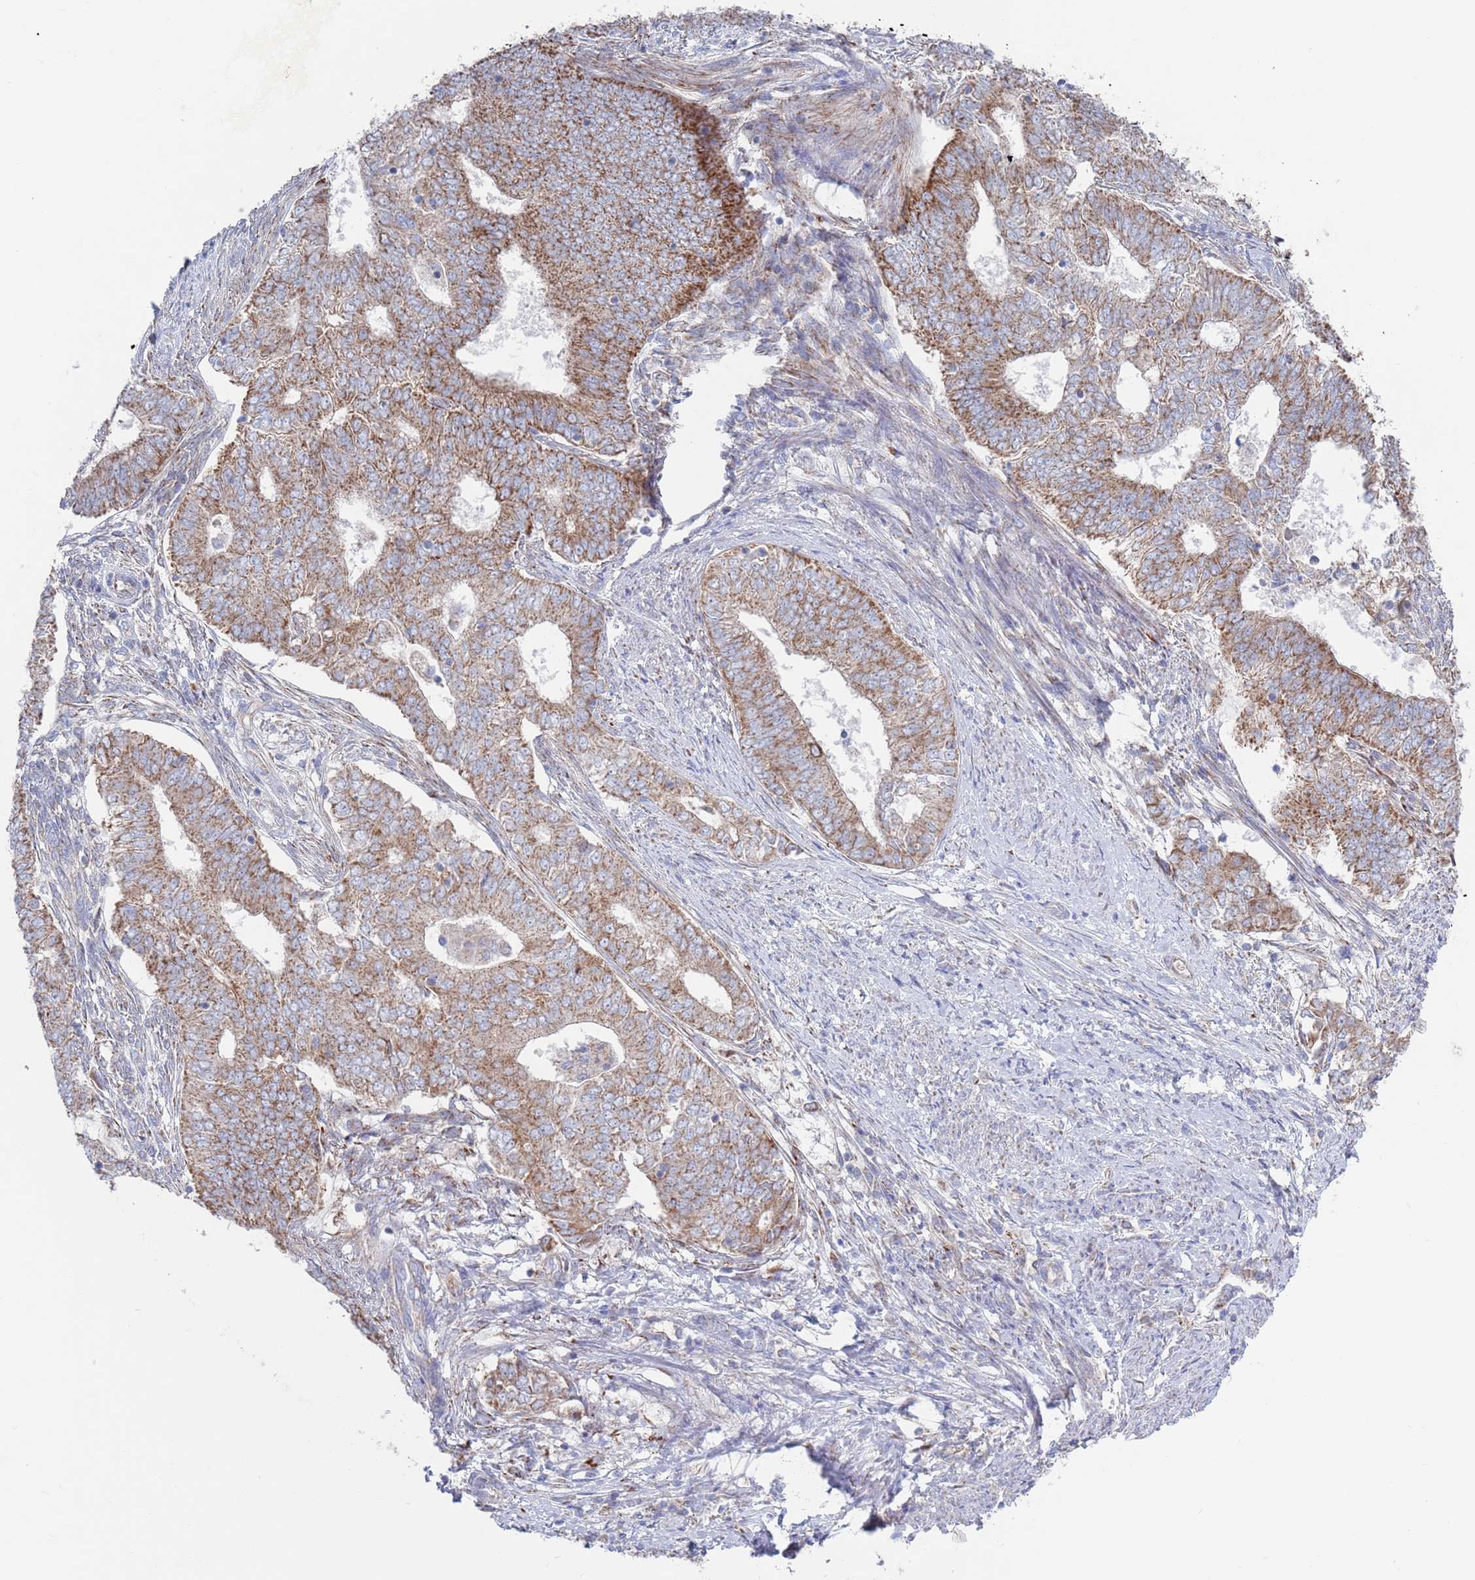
{"staining": {"intensity": "moderate", "quantity": ">75%", "location": "cytoplasmic/membranous"}, "tissue": "endometrial cancer", "cell_type": "Tumor cells", "image_type": "cancer", "snomed": [{"axis": "morphology", "description": "Adenocarcinoma, NOS"}, {"axis": "topography", "description": "Endometrium"}], "caption": "The immunohistochemical stain shows moderate cytoplasmic/membranous positivity in tumor cells of adenocarcinoma (endometrial) tissue.", "gene": "CHCHD6", "patient": {"sex": "female", "age": 62}}